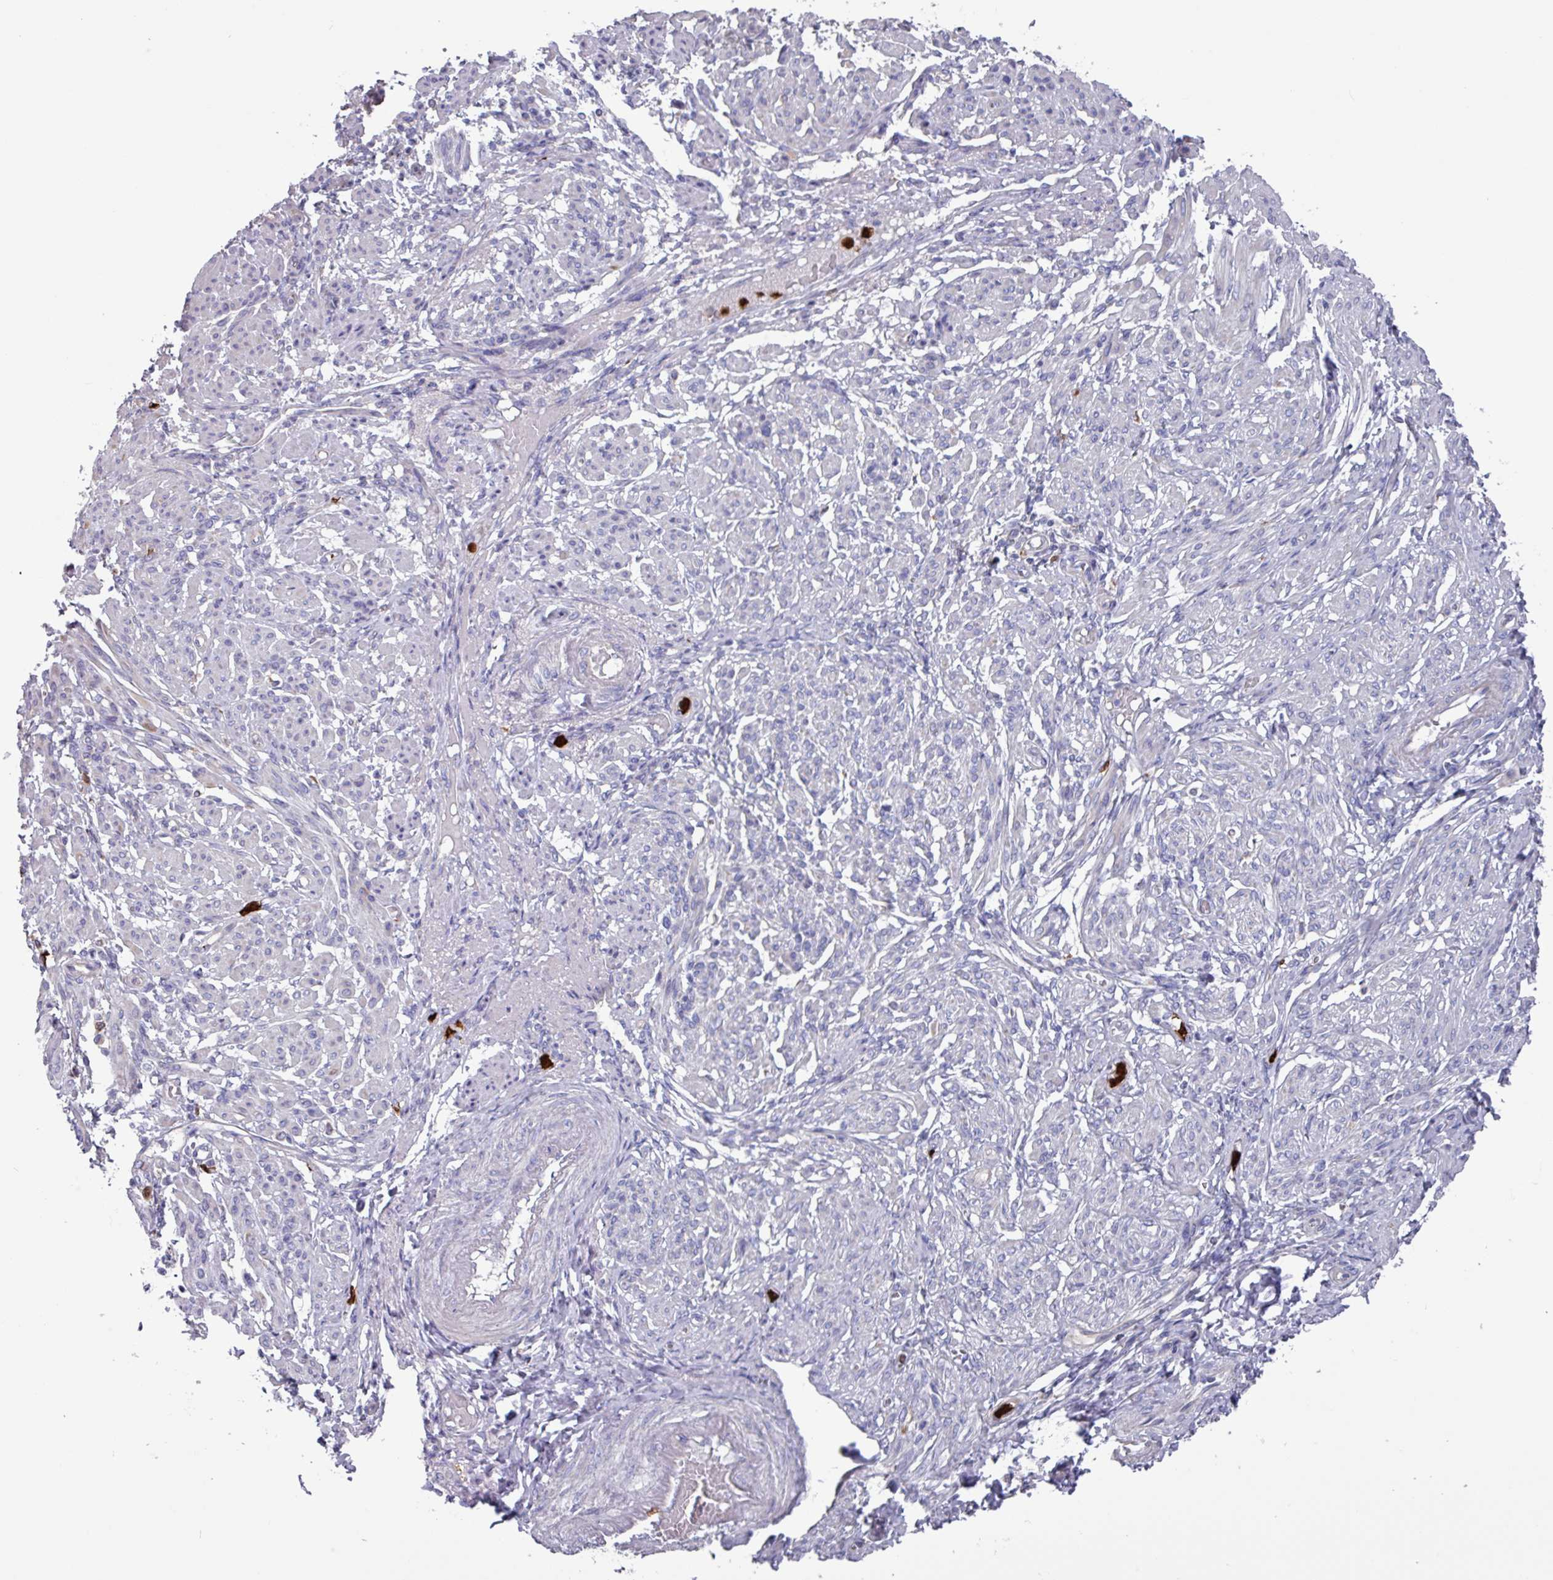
{"staining": {"intensity": "negative", "quantity": "none", "location": "none"}, "tissue": "smooth muscle", "cell_type": "Smooth muscle cells", "image_type": "normal", "snomed": [{"axis": "morphology", "description": "Normal tissue, NOS"}, {"axis": "topography", "description": "Smooth muscle"}], "caption": "Immunohistochemical staining of benign smooth muscle exhibits no significant positivity in smooth muscle cells. (DAB (3,3'-diaminobenzidine) IHC with hematoxylin counter stain).", "gene": "UQCC2", "patient": {"sex": "female", "age": 39}}